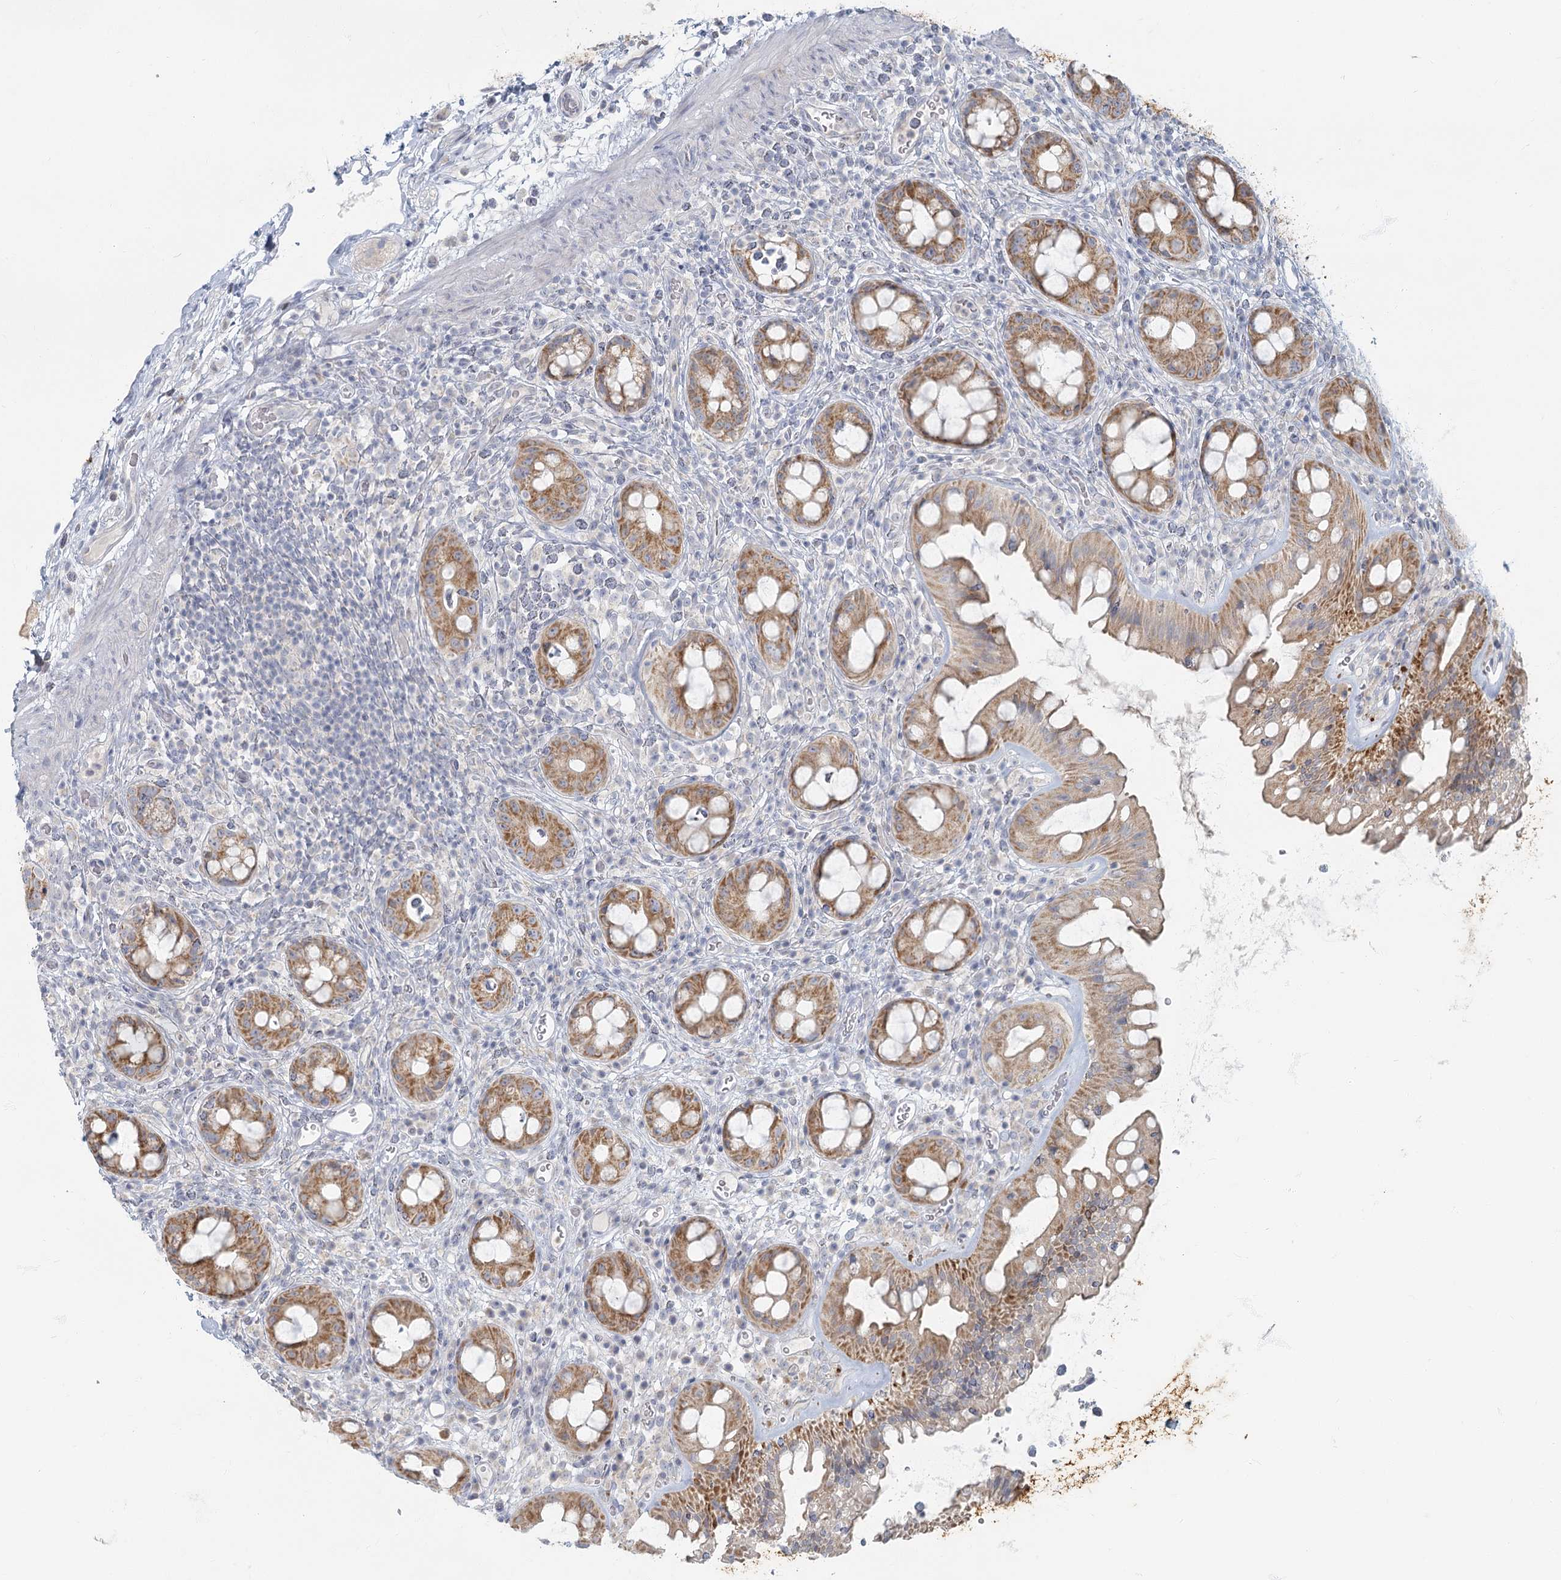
{"staining": {"intensity": "moderate", "quantity": ">75%", "location": "cytoplasmic/membranous"}, "tissue": "rectum", "cell_type": "Glandular cells", "image_type": "normal", "snomed": [{"axis": "morphology", "description": "Normal tissue, NOS"}, {"axis": "topography", "description": "Rectum"}], "caption": "A brown stain highlights moderate cytoplasmic/membranous staining of a protein in glandular cells of normal rectum. Using DAB (brown) and hematoxylin (blue) stains, captured at high magnification using brightfield microscopy.", "gene": "FAM110C", "patient": {"sex": "female", "age": 57}}